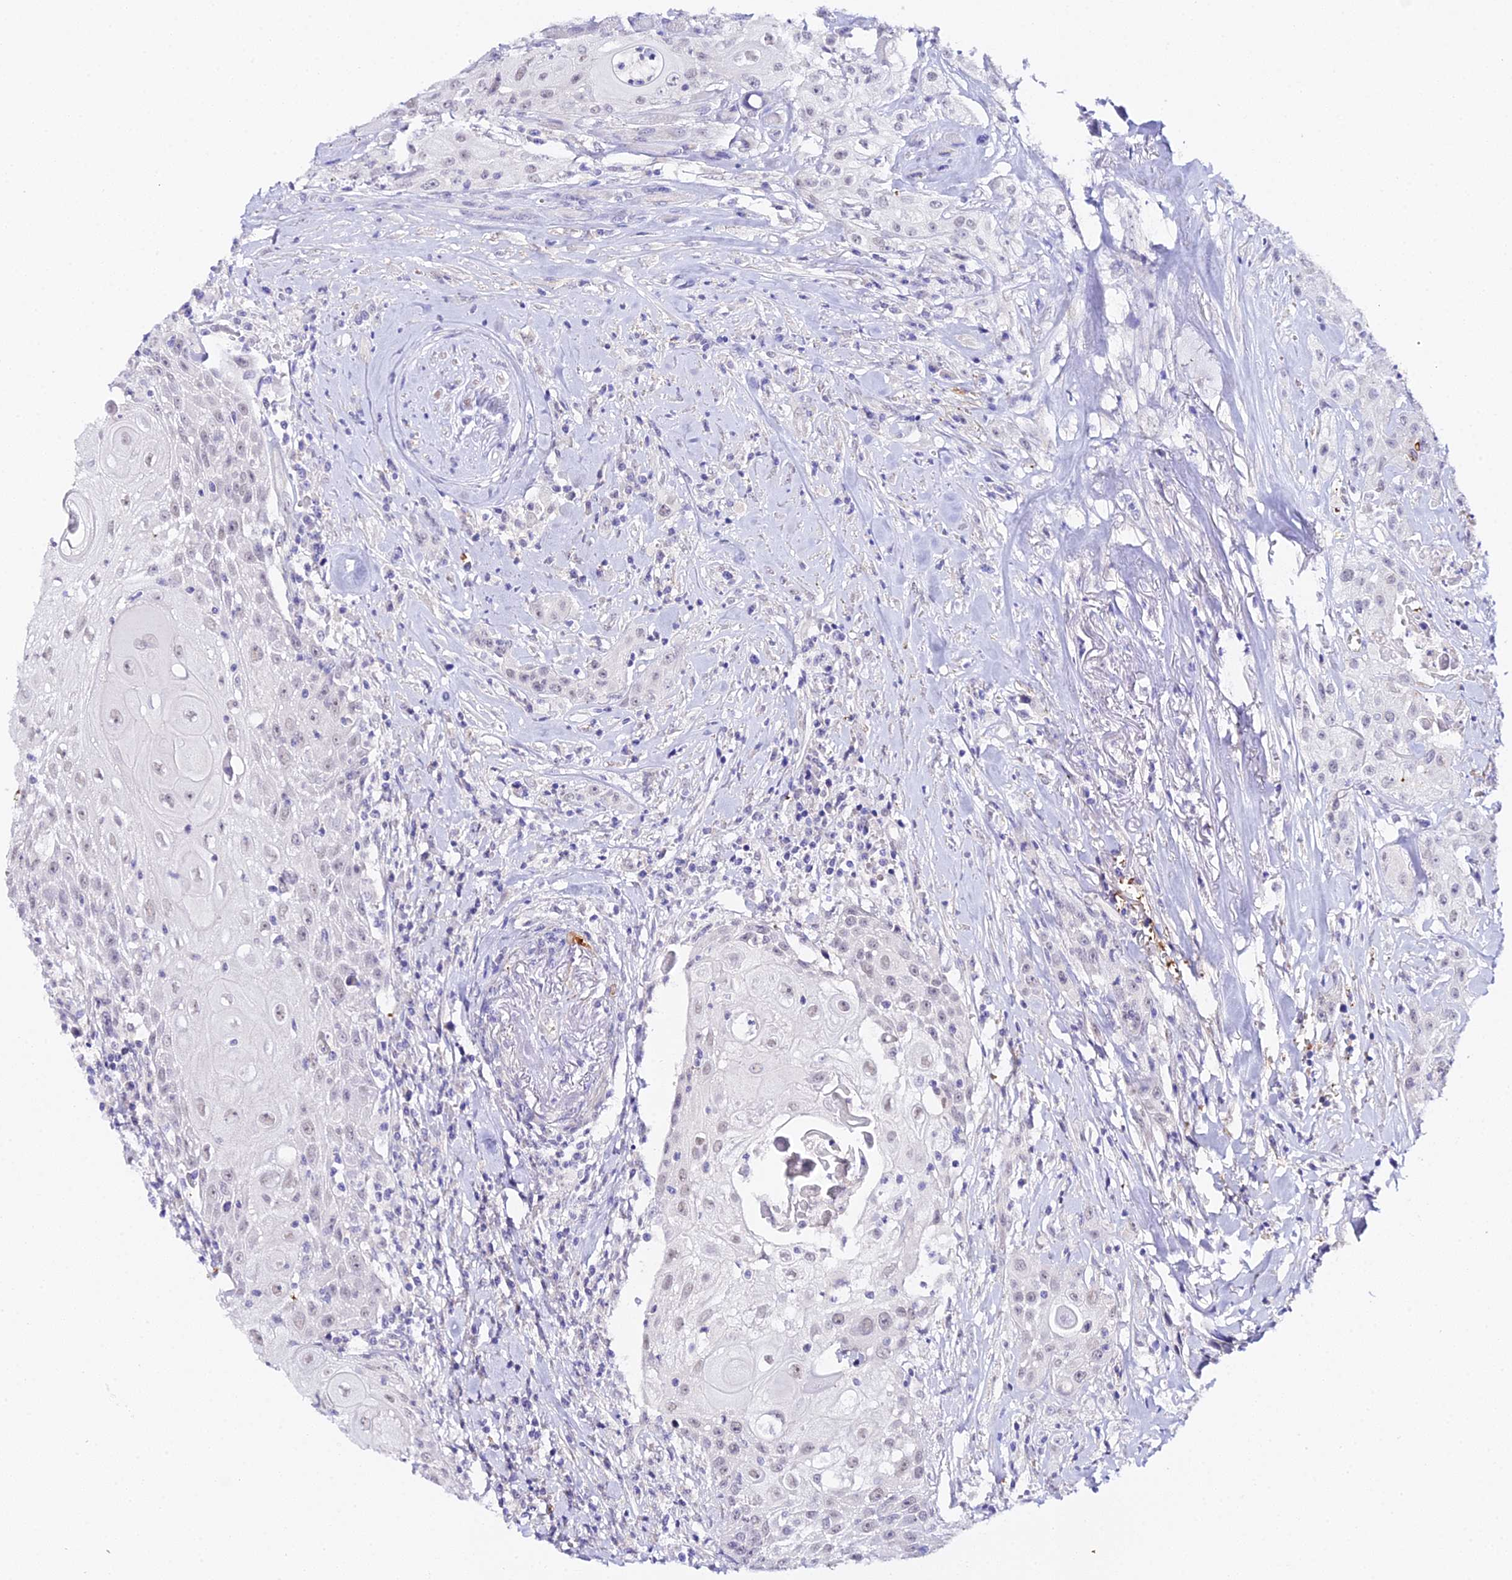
{"staining": {"intensity": "weak", "quantity": "<25%", "location": "nuclear"}, "tissue": "head and neck cancer", "cell_type": "Tumor cells", "image_type": "cancer", "snomed": [{"axis": "morphology", "description": "Squamous cell carcinoma, NOS"}, {"axis": "topography", "description": "Oral tissue"}, {"axis": "topography", "description": "Head-Neck"}], "caption": "There is no significant staining in tumor cells of squamous cell carcinoma (head and neck). (DAB immunohistochemistry visualized using brightfield microscopy, high magnification).", "gene": "CFAP45", "patient": {"sex": "female", "age": 82}}